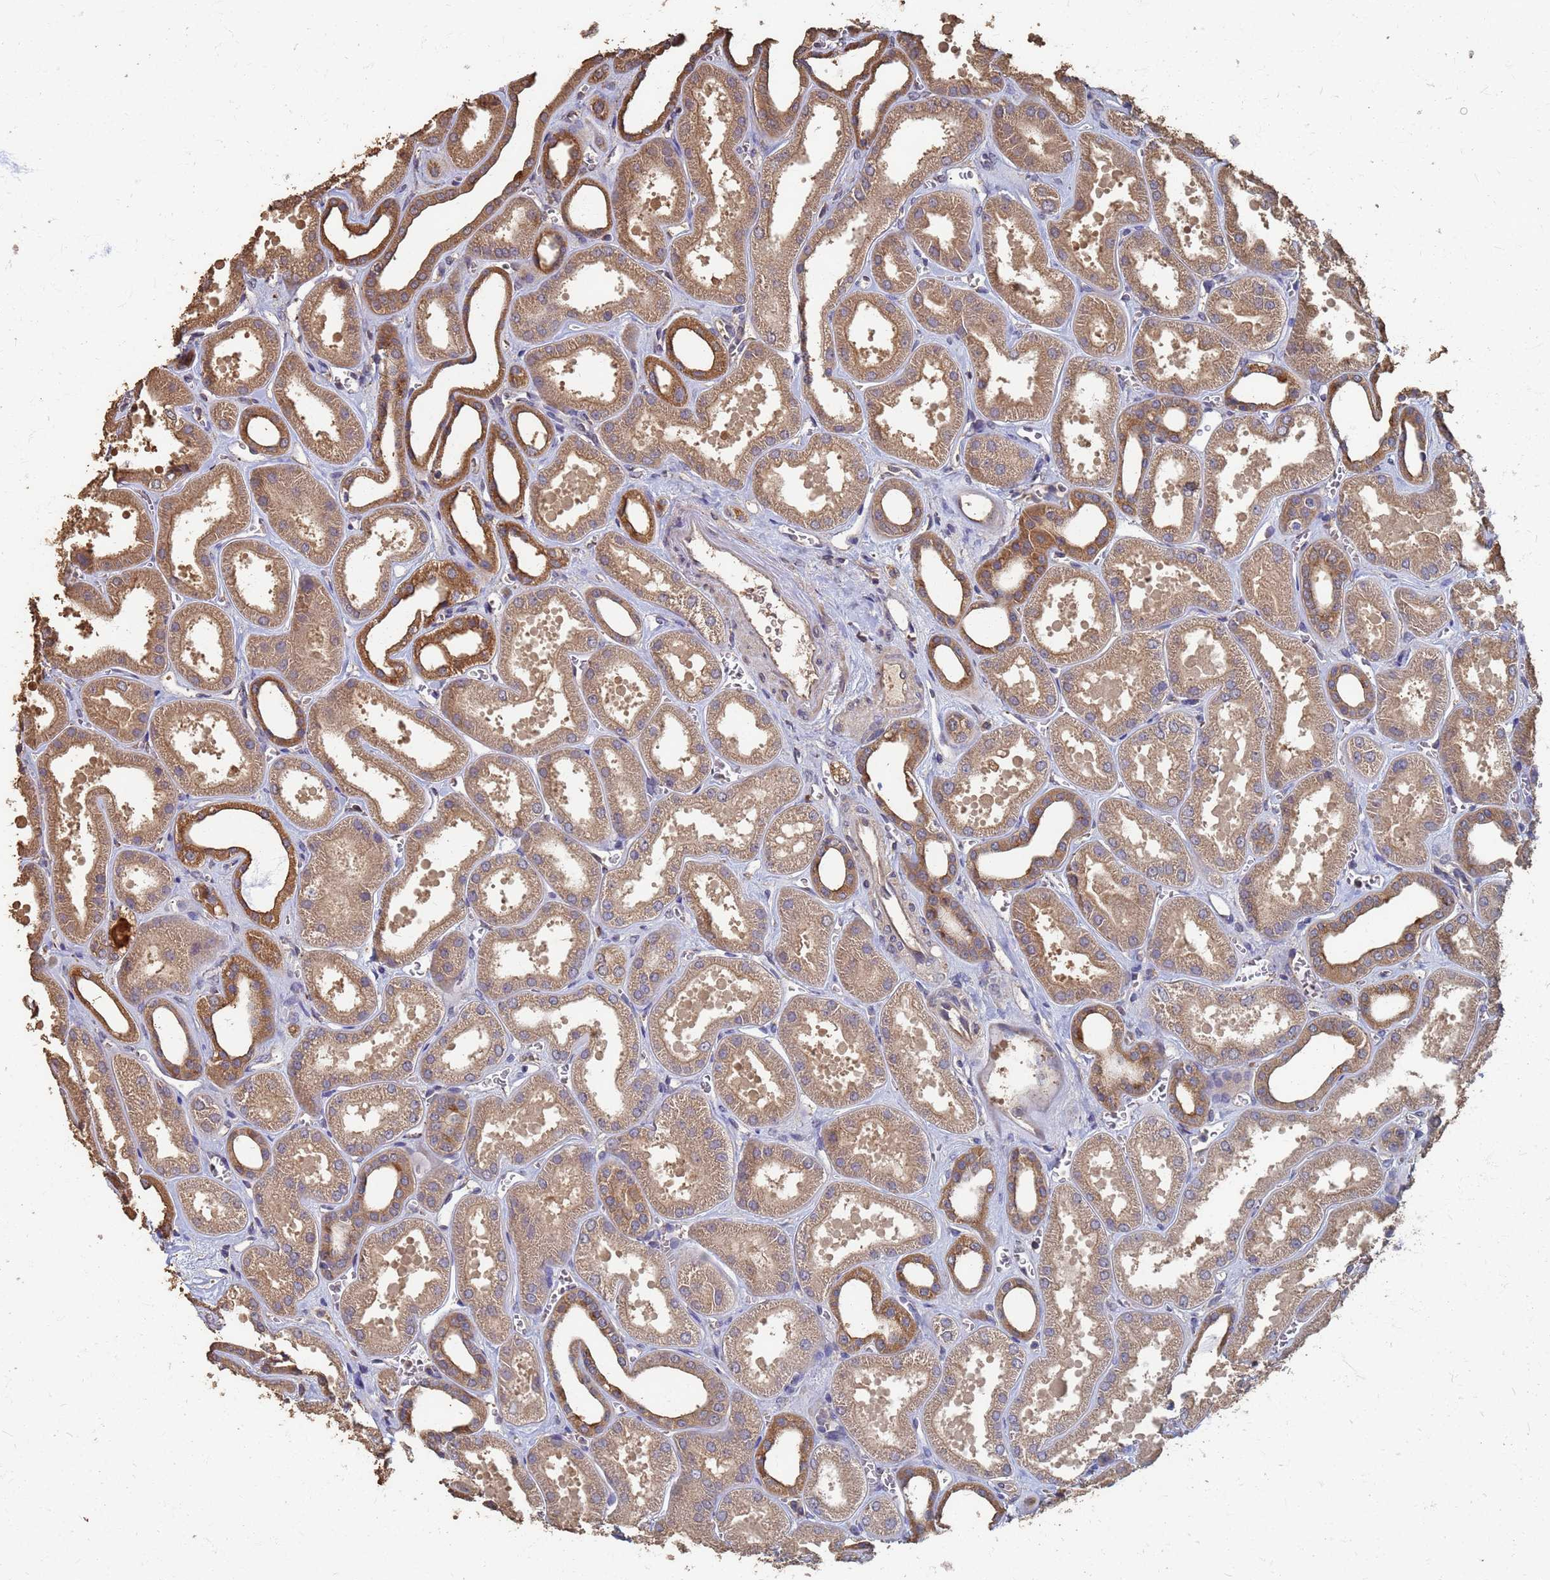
{"staining": {"intensity": "weak", "quantity": "<25%", "location": "cytoplasmic/membranous"}, "tissue": "kidney", "cell_type": "Cells in glomeruli", "image_type": "normal", "snomed": [{"axis": "morphology", "description": "Normal tissue, NOS"}, {"axis": "morphology", "description": "Adenocarcinoma, NOS"}, {"axis": "topography", "description": "Kidney"}], "caption": "An immunohistochemistry (IHC) image of unremarkable kidney is shown. There is no staining in cells in glomeruli of kidney.", "gene": "DPH5", "patient": {"sex": "female", "age": 68}}